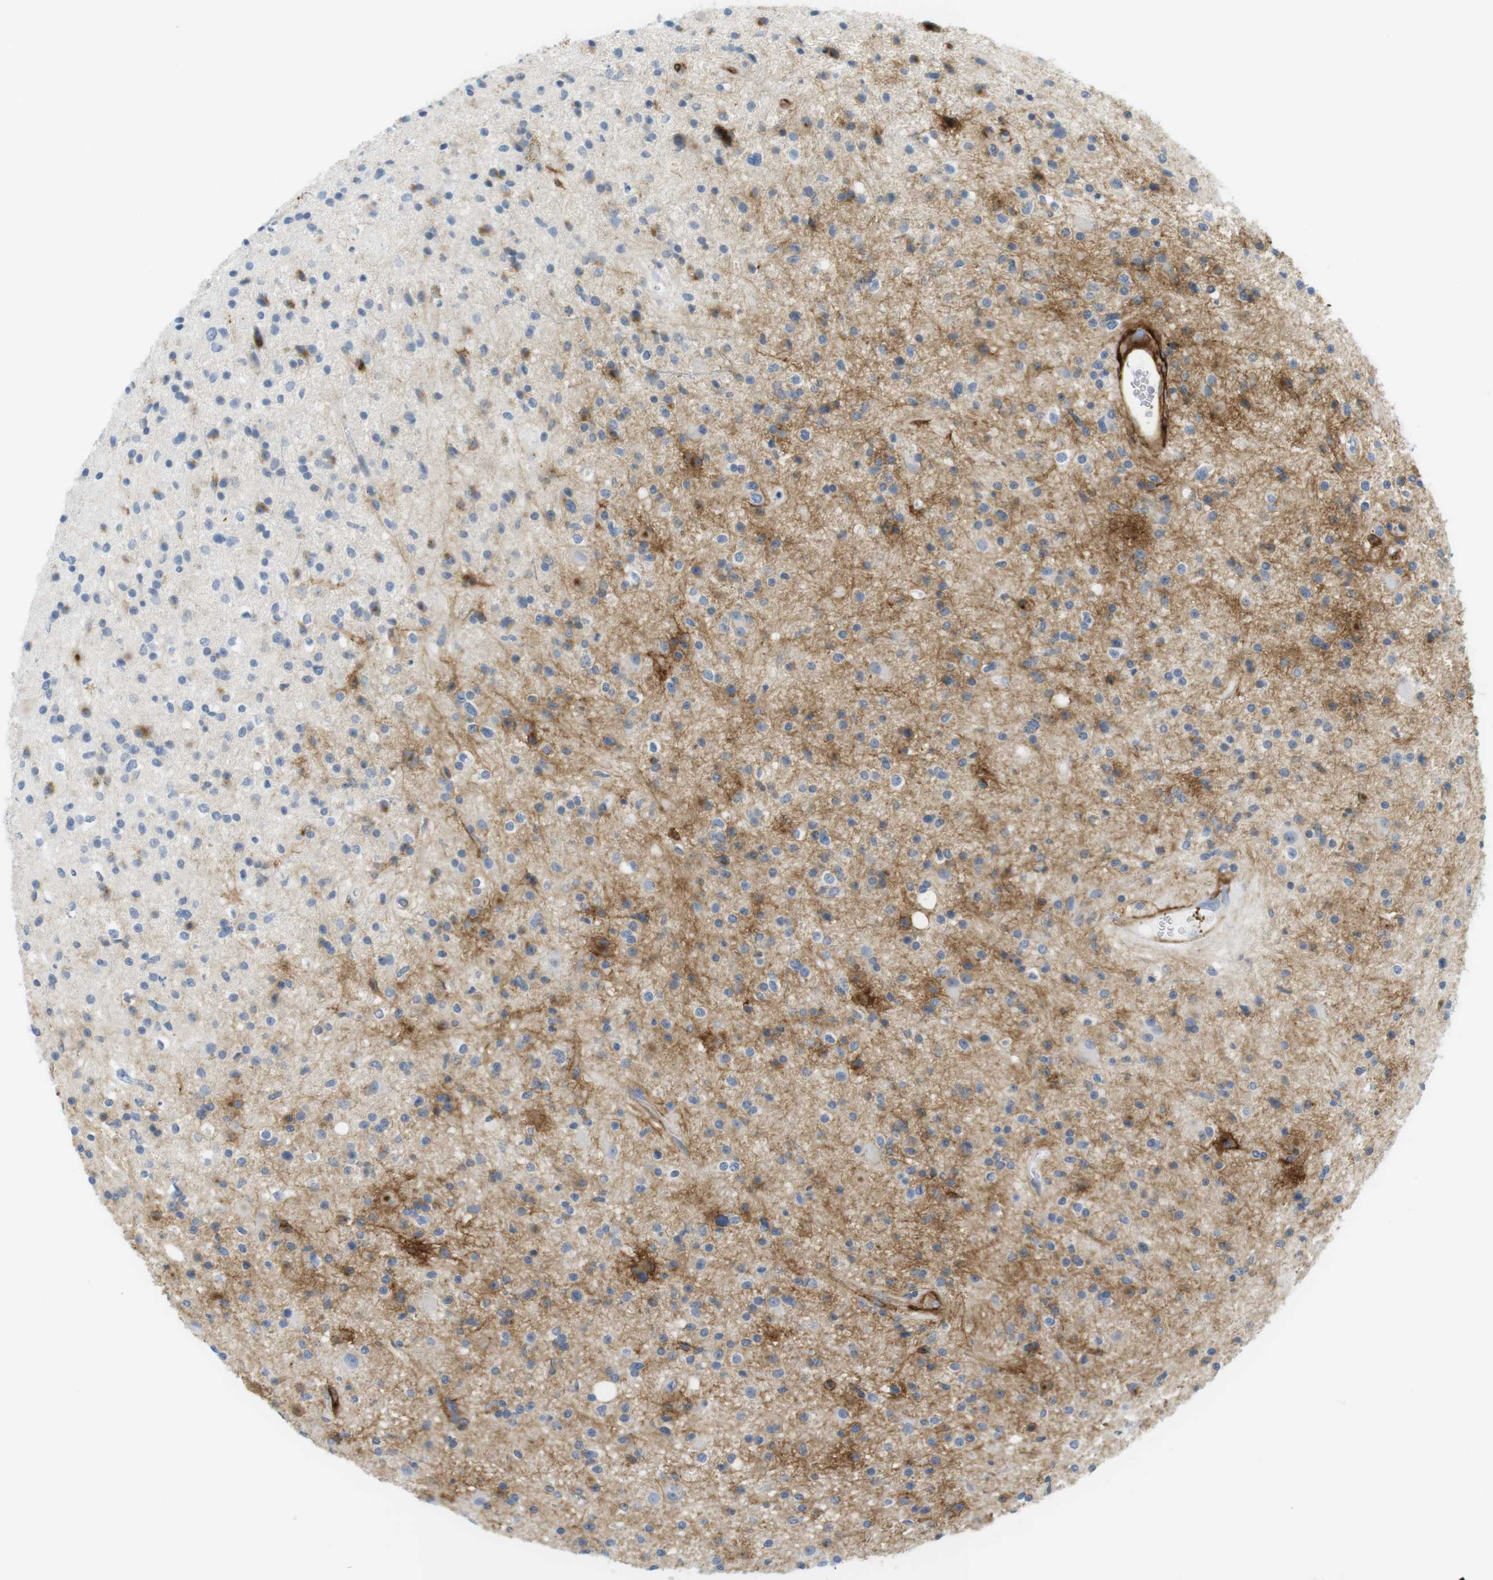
{"staining": {"intensity": "moderate", "quantity": "<25%", "location": "cytoplasmic/membranous"}, "tissue": "glioma", "cell_type": "Tumor cells", "image_type": "cancer", "snomed": [{"axis": "morphology", "description": "Glioma, malignant, High grade"}, {"axis": "topography", "description": "Brain"}], "caption": "Protein expression analysis of glioma exhibits moderate cytoplasmic/membranous staining in approximately <25% of tumor cells. (DAB (3,3'-diaminobenzidine) IHC, brown staining for protein, blue staining for nuclei).", "gene": "F2R", "patient": {"sex": "male", "age": 33}}